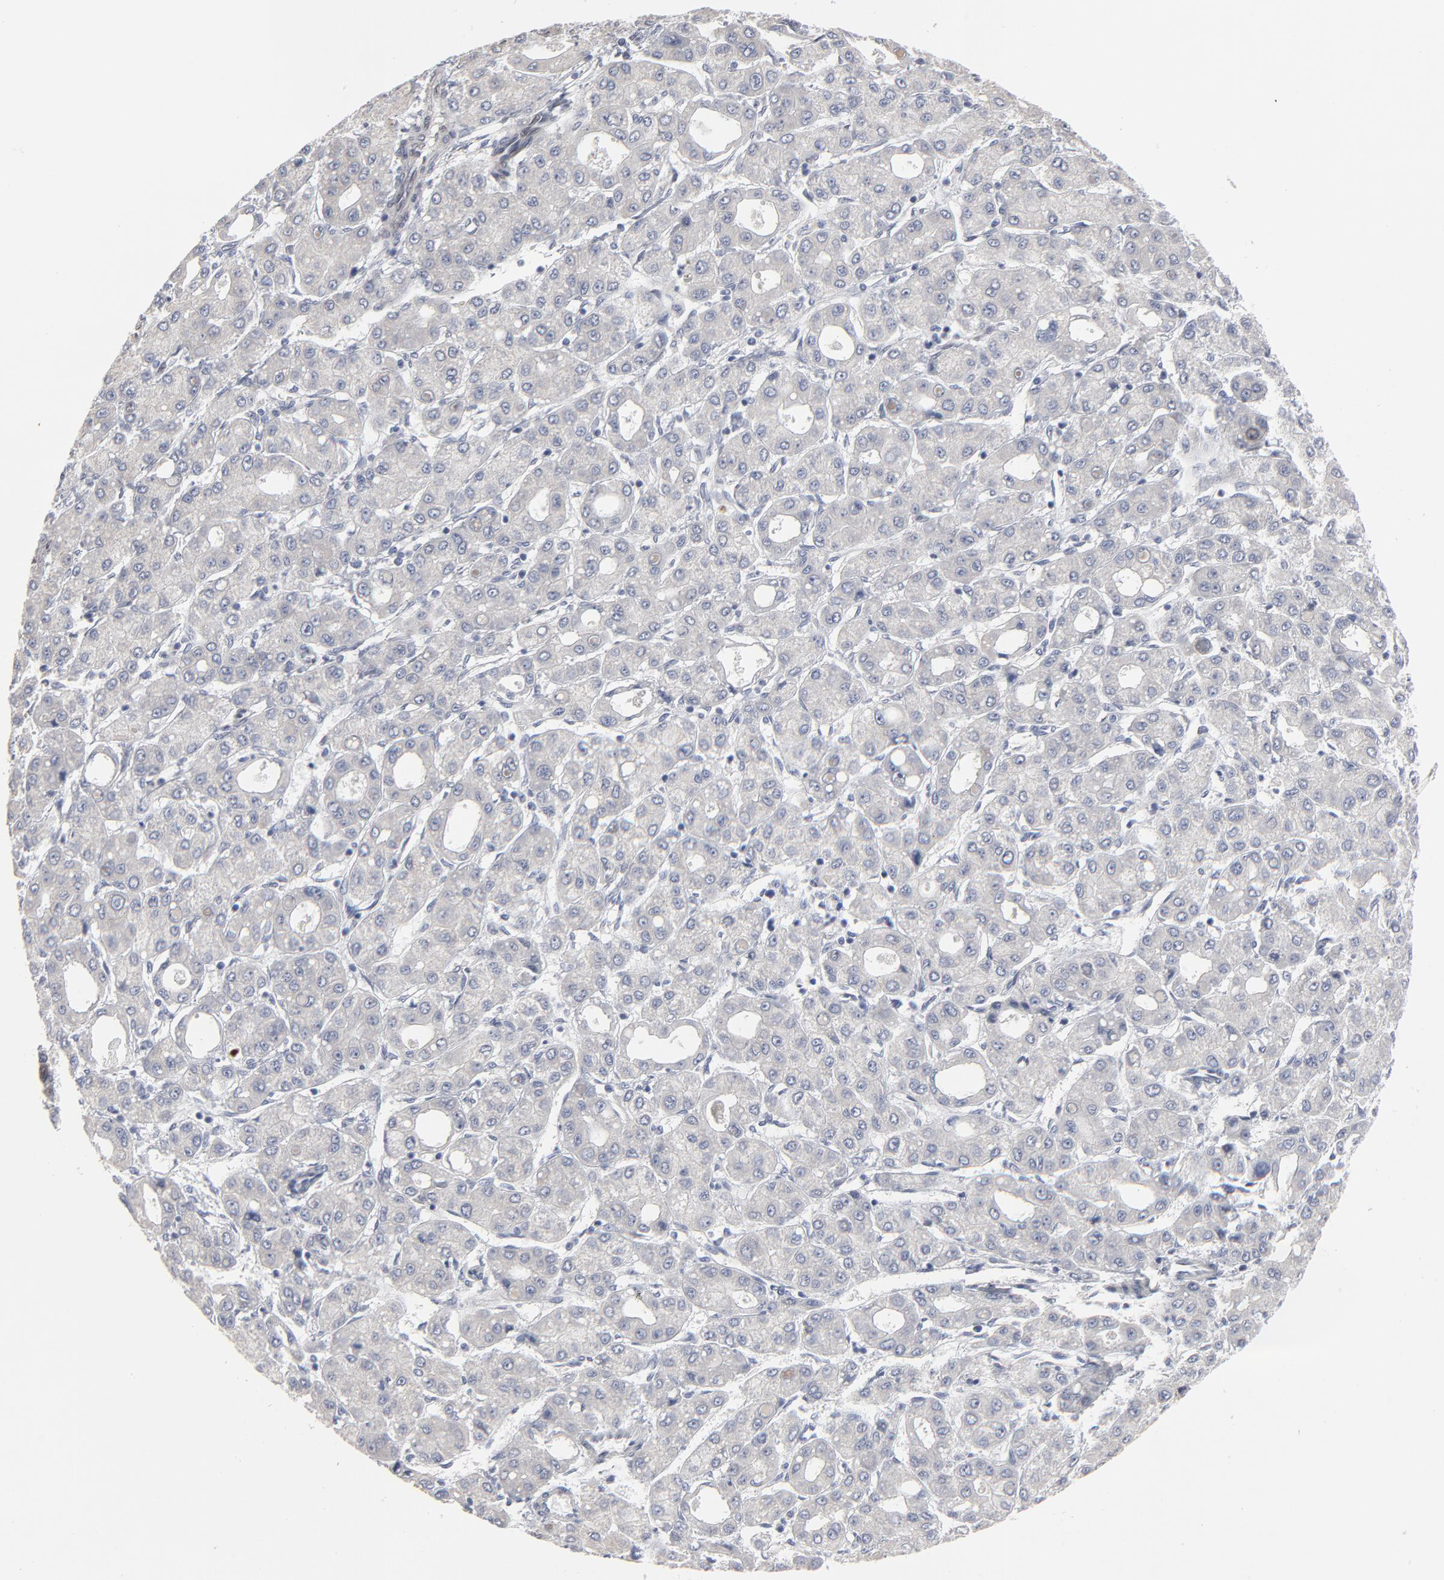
{"staining": {"intensity": "negative", "quantity": "none", "location": "none"}, "tissue": "liver cancer", "cell_type": "Tumor cells", "image_type": "cancer", "snomed": [{"axis": "morphology", "description": "Carcinoma, Hepatocellular, NOS"}, {"axis": "topography", "description": "Liver"}], "caption": "An image of hepatocellular carcinoma (liver) stained for a protein reveals no brown staining in tumor cells.", "gene": "SYNE2", "patient": {"sex": "male", "age": 69}}